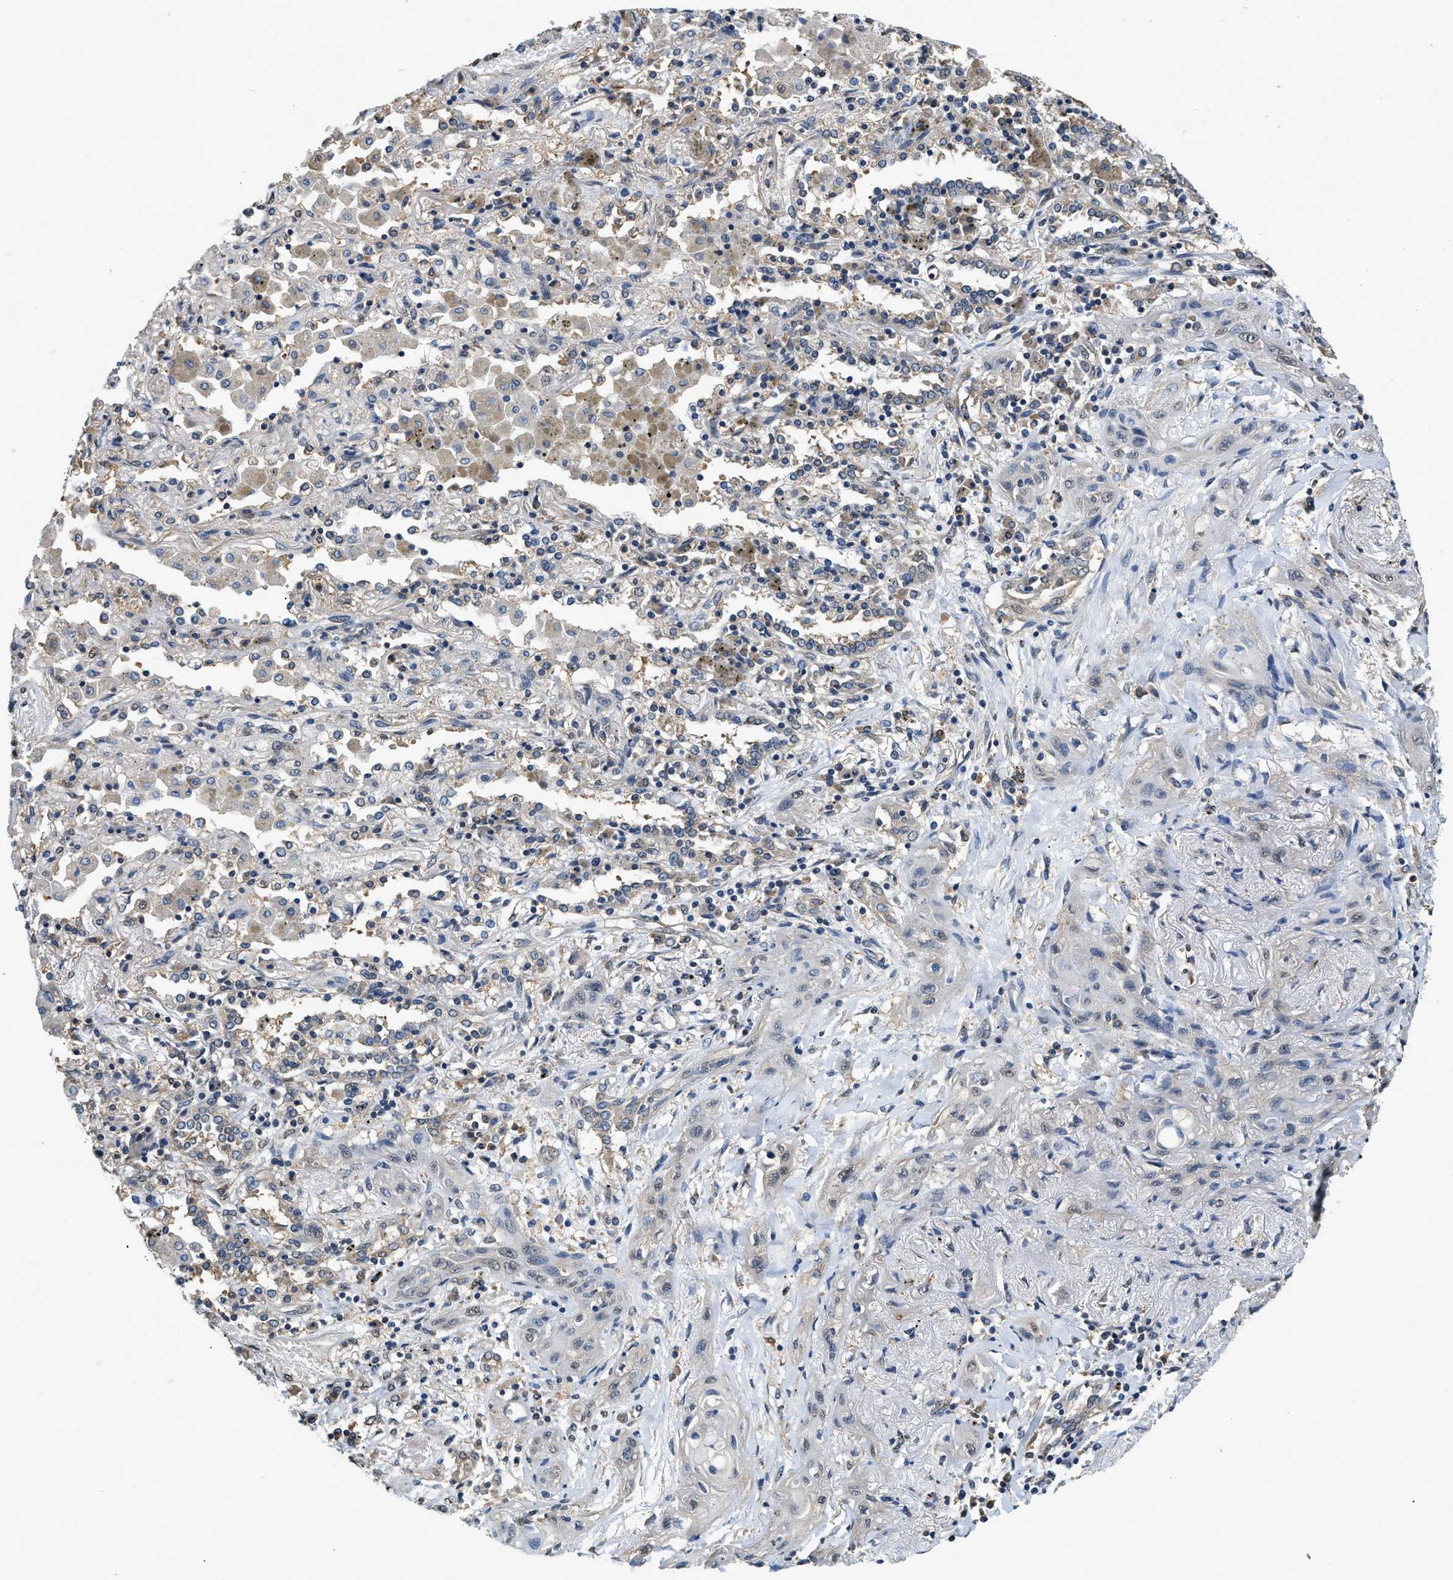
{"staining": {"intensity": "negative", "quantity": "none", "location": "none"}, "tissue": "lung cancer", "cell_type": "Tumor cells", "image_type": "cancer", "snomed": [{"axis": "morphology", "description": "Squamous cell carcinoma, NOS"}, {"axis": "topography", "description": "Lung"}], "caption": "High power microscopy image of an immunohistochemistry histopathology image of lung cancer, revealing no significant positivity in tumor cells.", "gene": "BCL7C", "patient": {"sex": "female", "age": 47}}